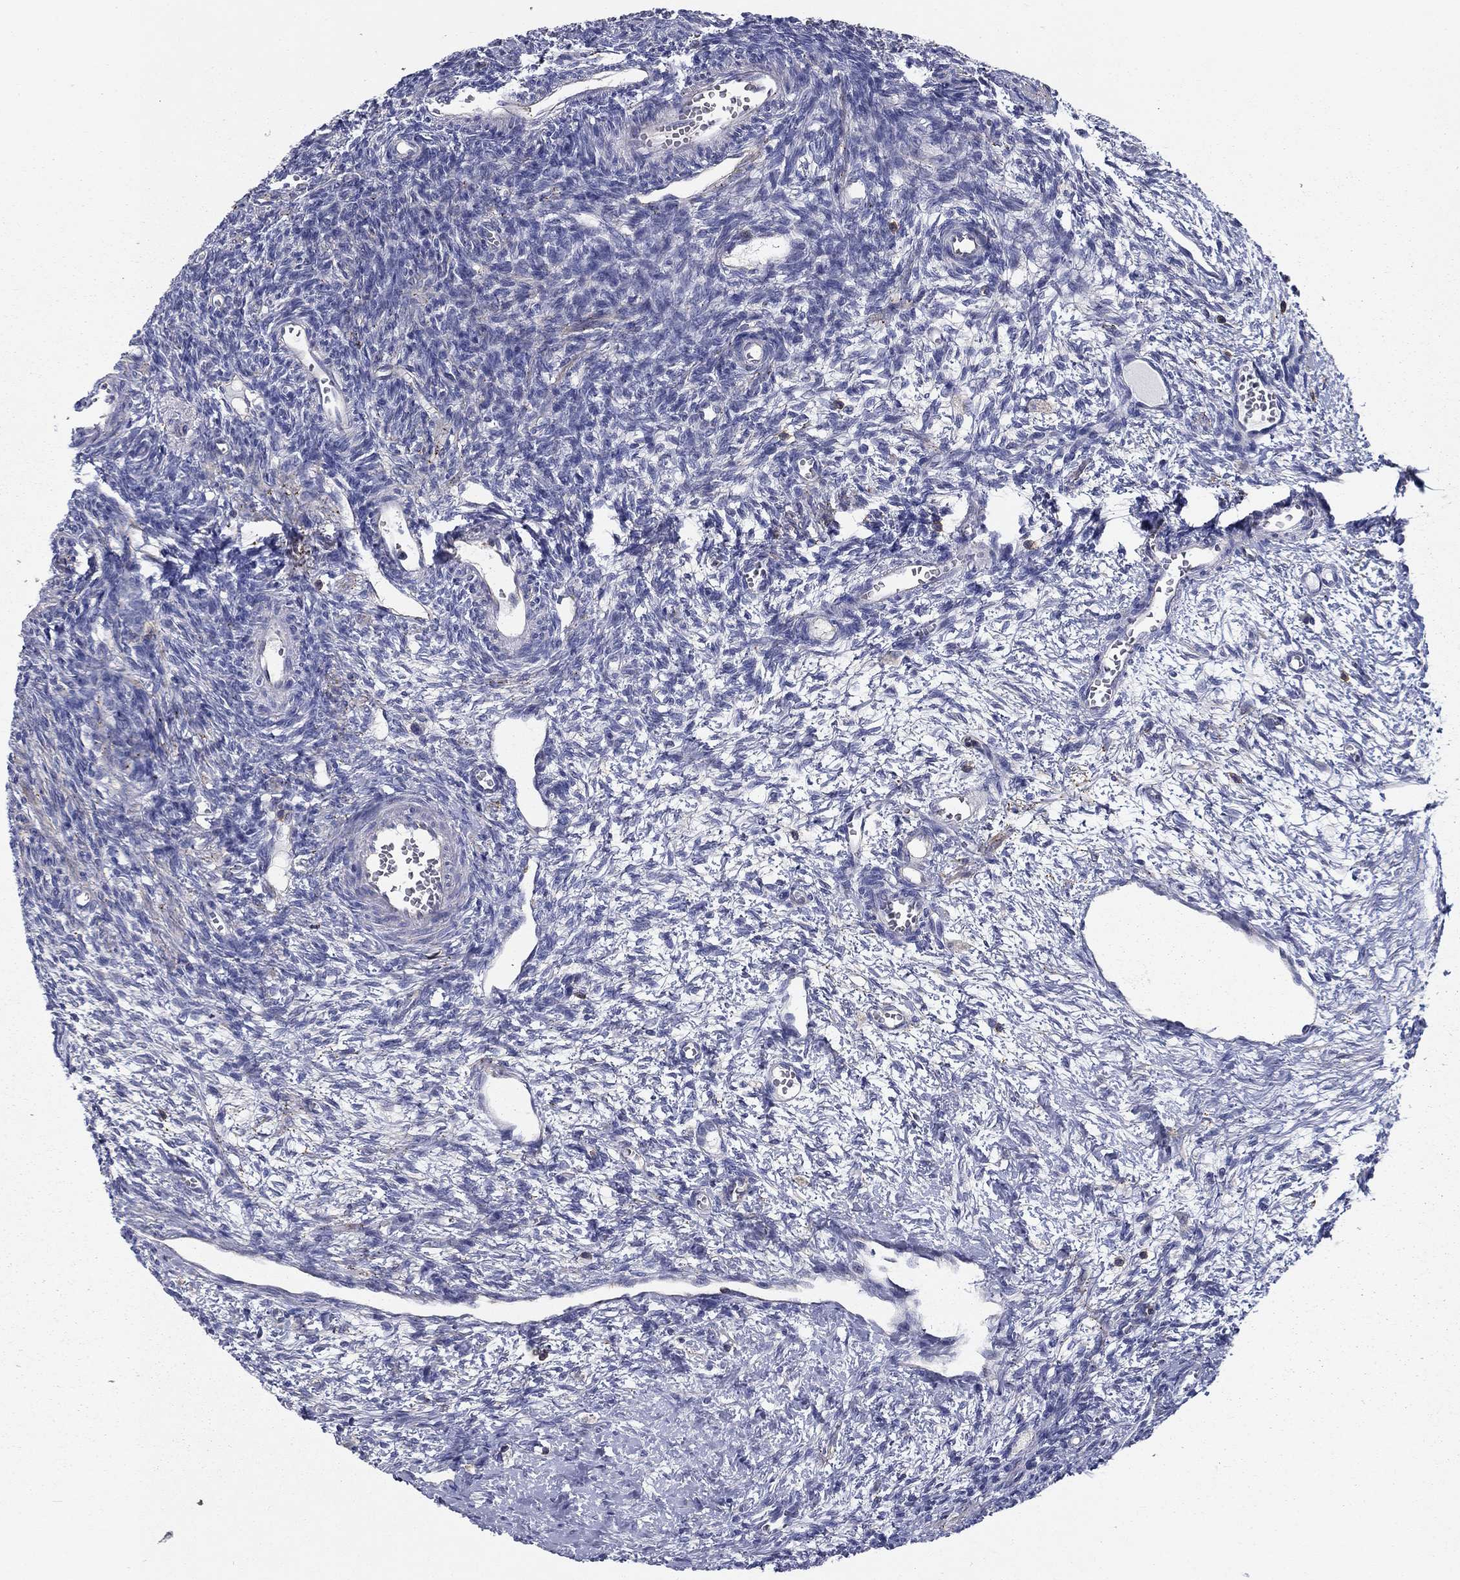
{"staining": {"intensity": "negative", "quantity": "none", "location": "none"}, "tissue": "ovary", "cell_type": "Ovarian stroma cells", "image_type": "normal", "snomed": [{"axis": "morphology", "description": "Normal tissue, NOS"}, {"axis": "topography", "description": "Ovary"}], "caption": "Immunohistochemical staining of benign human ovary exhibits no significant positivity in ovarian stroma cells.", "gene": "SIT1", "patient": {"sex": "female", "age": 27}}